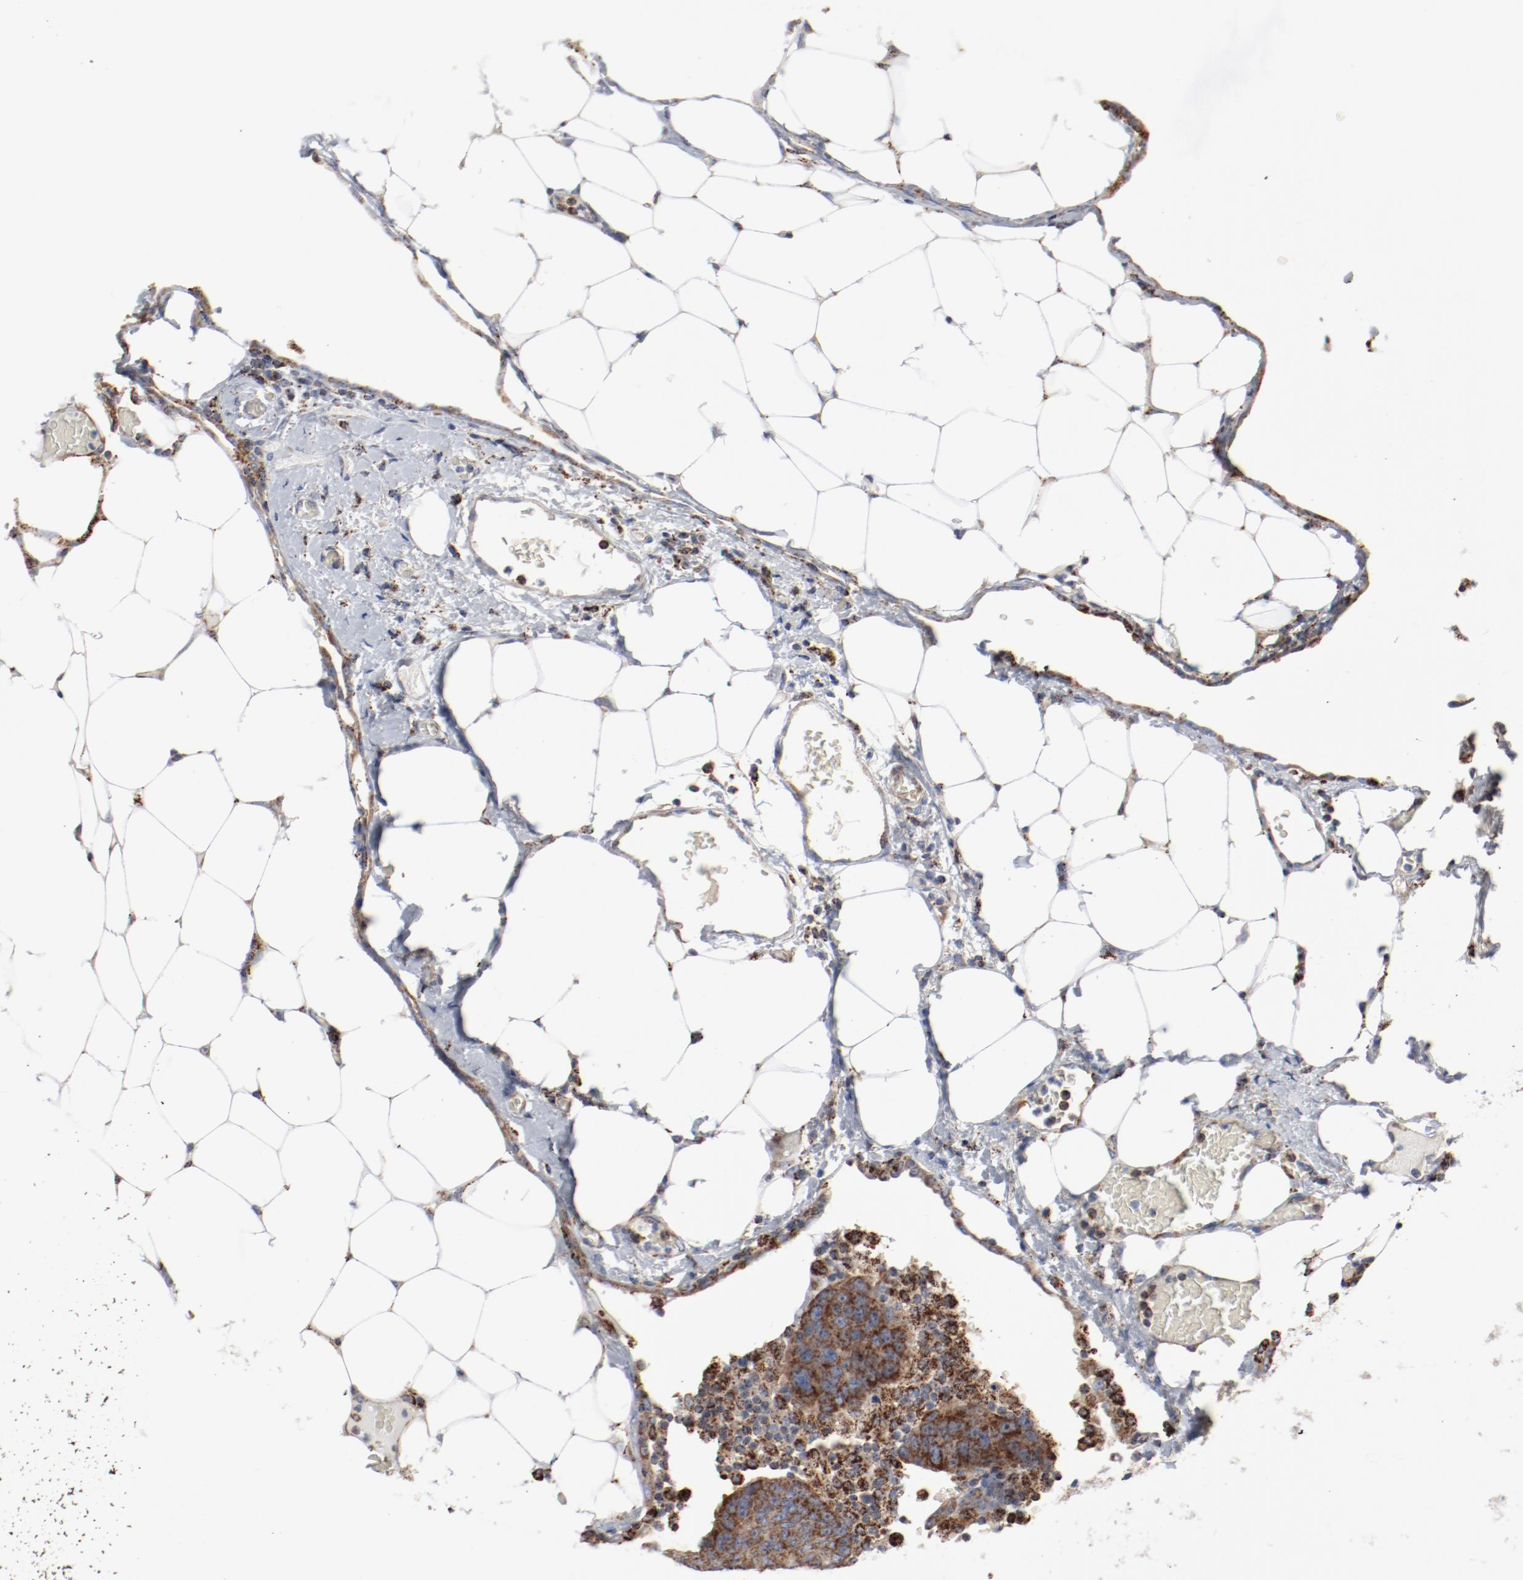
{"staining": {"intensity": "moderate", "quantity": ">75%", "location": "cytoplasmic/membranous"}, "tissue": "colorectal cancer", "cell_type": "Tumor cells", "image_type": "cancer", "snomed": [{"axis": "morphology", "description": "Adenocarcinoma, NOS"}, {"axis": "topography", "description": "Colon"}], "caption": "There is medium levels of moderate cytoplasmic/membranous staining in tumor cells of colorectal cancer (adenocarcinoma), as demonstrated by immunohistochemical staining (brown color).", "gene": "SETD3", "patient": {"sex": "female", "age": 86}}